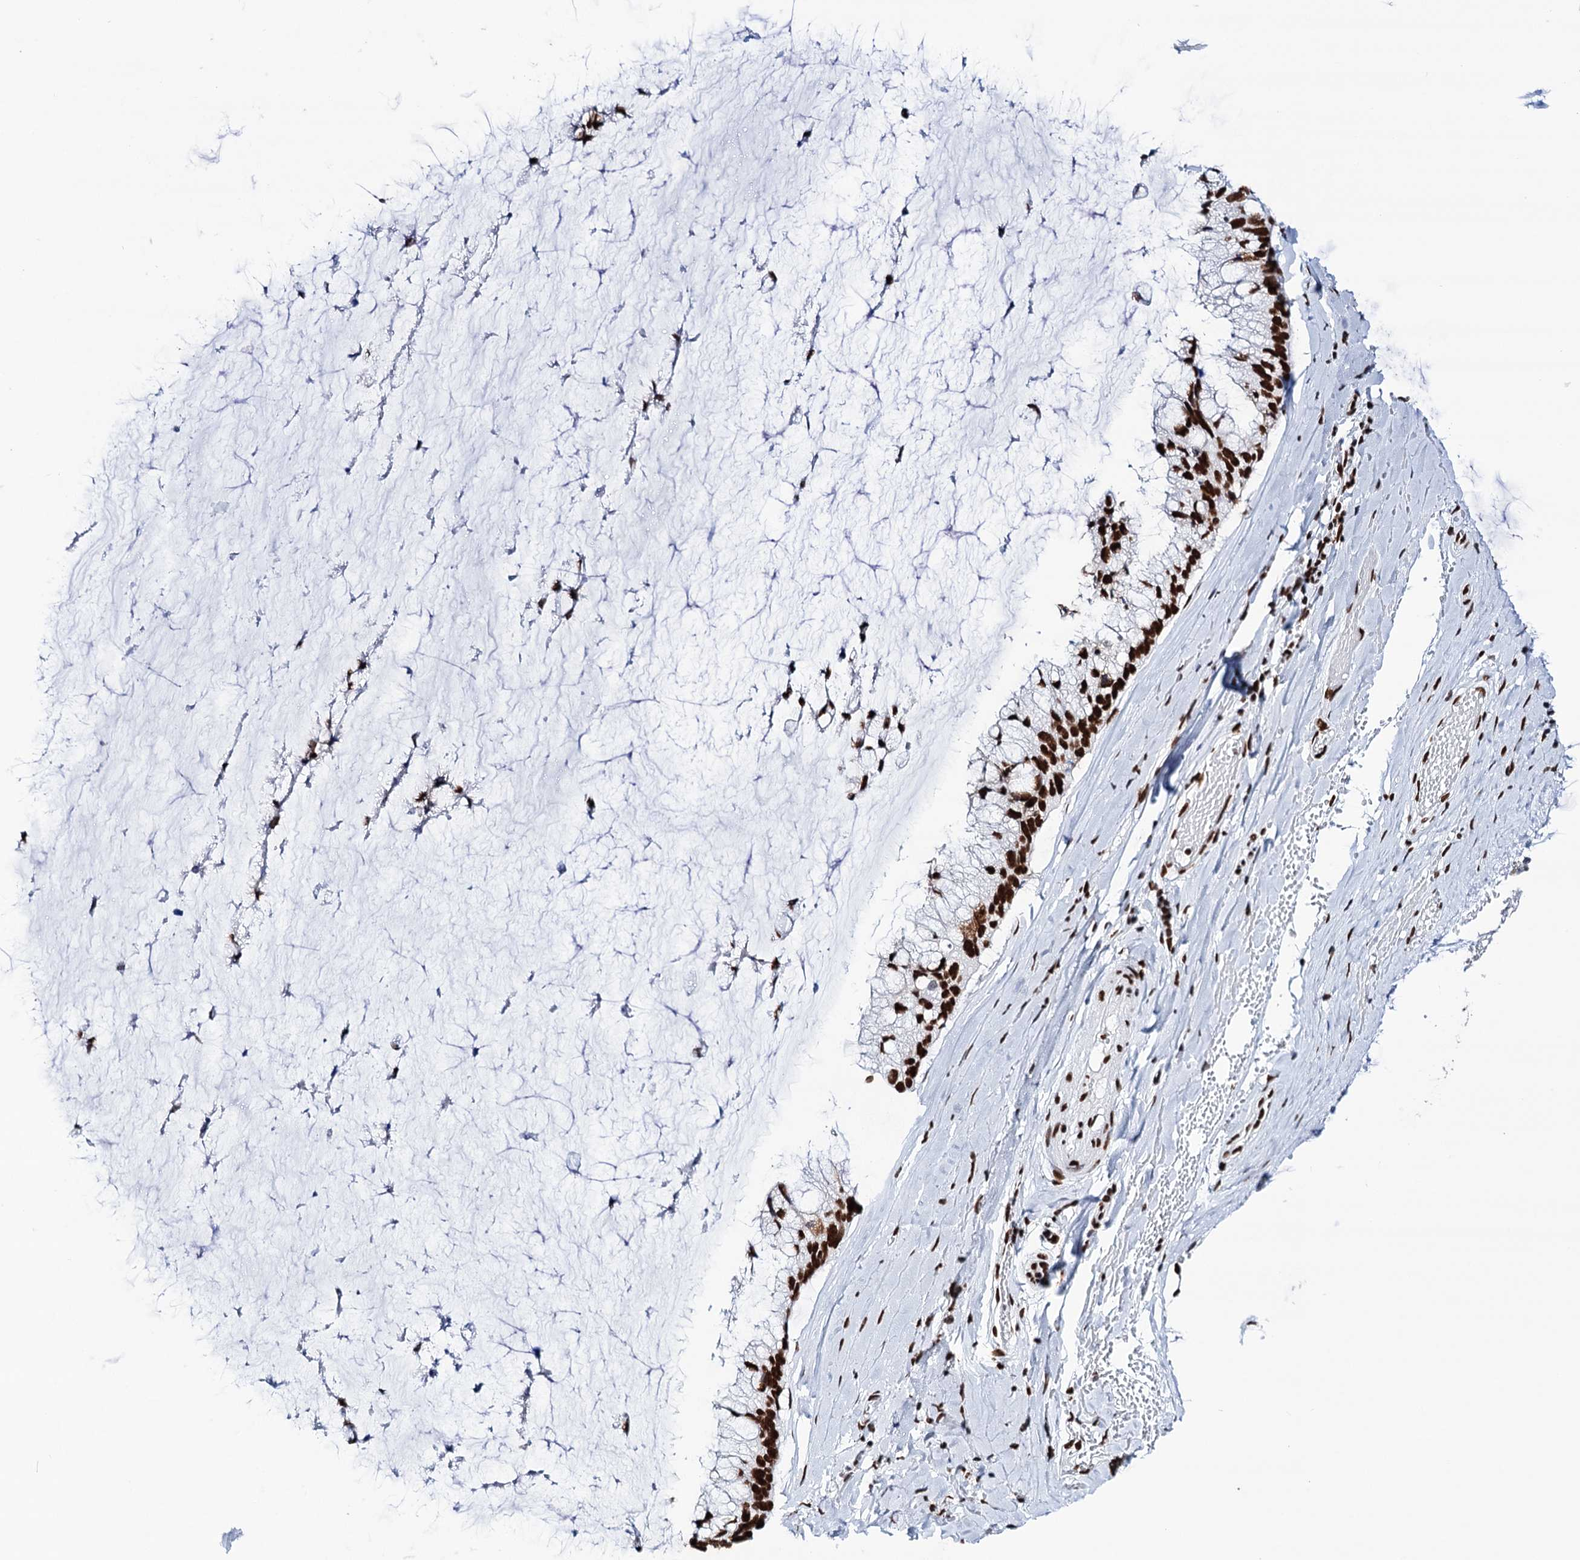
{"staining": {"intensity": "strong", "quantity": ">75%", "location": "nuclear"}, "tissue": "ovarian cancer", "cell_type": "Tumor cells", "image_type": "cancer", "snomed": [{"axis": "morphology", "description": "Cystadenocarcinoma, mucinous, NOS"}, {"axis": "topography", "description": "Ovary"}], "caption": "Immunohistochemical staining of human mucinous cystadenocarcinoma (ovarian) reveals strong nuclear protein expression in about >75% of tumor cells. The staining was performed using DAB, with brown indicating positive protein expression. Nuclei are stained blue with hematoxylin.", "gene": "MATR3", "patient": {"sex": "female", "age": 39}}